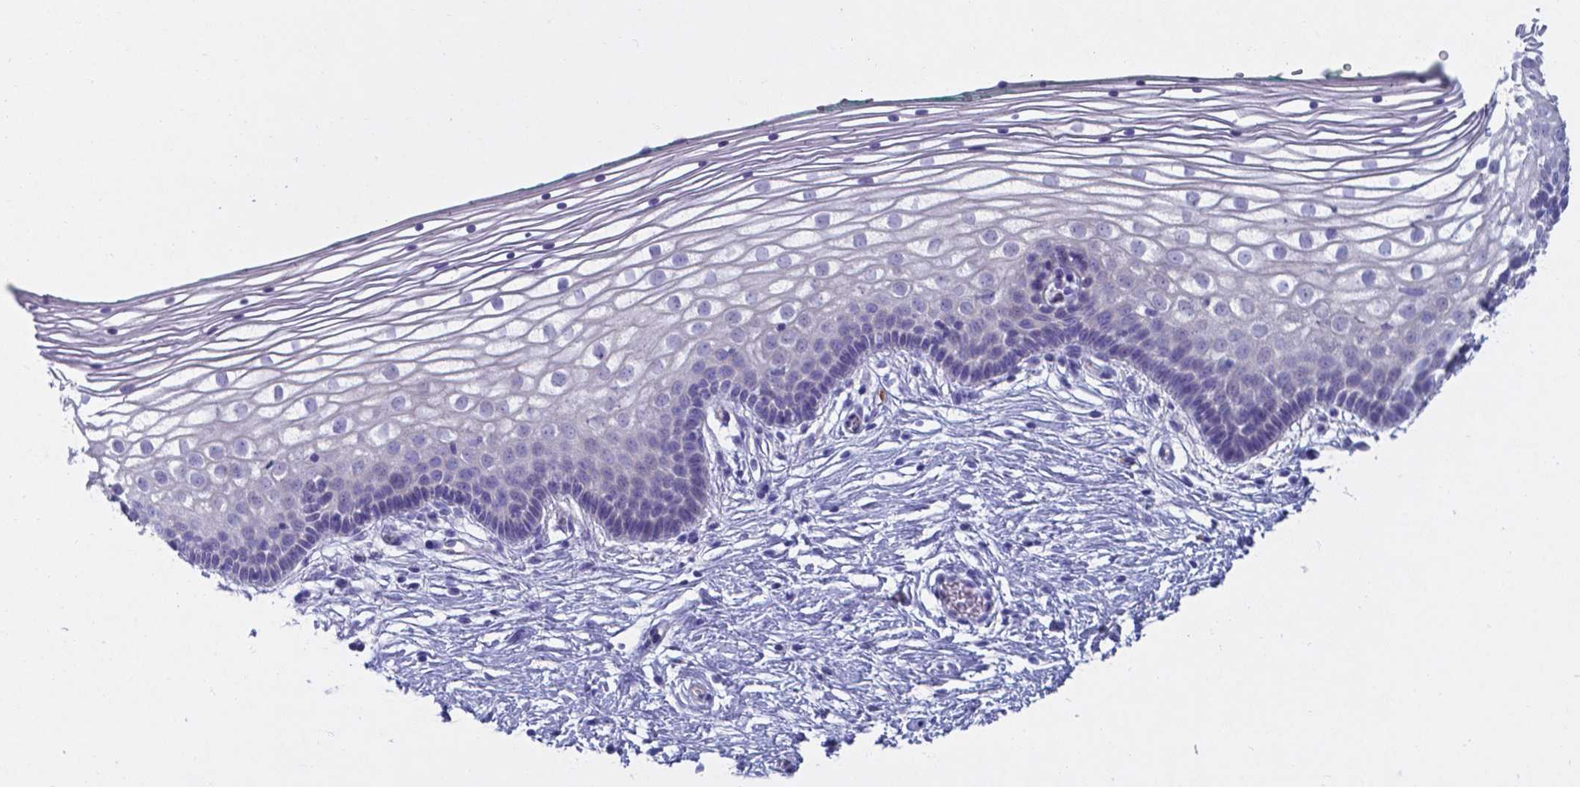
{"staining": {"intensity": "negative", "quantity": "none", "location": "none"}, "tissue": "vagina", "cell_type": "Squamous epithelial cells", "image_type": "normal", "snomed": [{"axis": "morphology", "description": "Normal tissue, NOS"}, {"axis": "topography", "description": "Vagina"}], "caption": "Human vagina stained for a protein using immunohistochemistry (IHC) displays no staining in squamous epithelial cells.", "gene": "UBE2J1", "patient": {"sex": "female", "age": 36}}